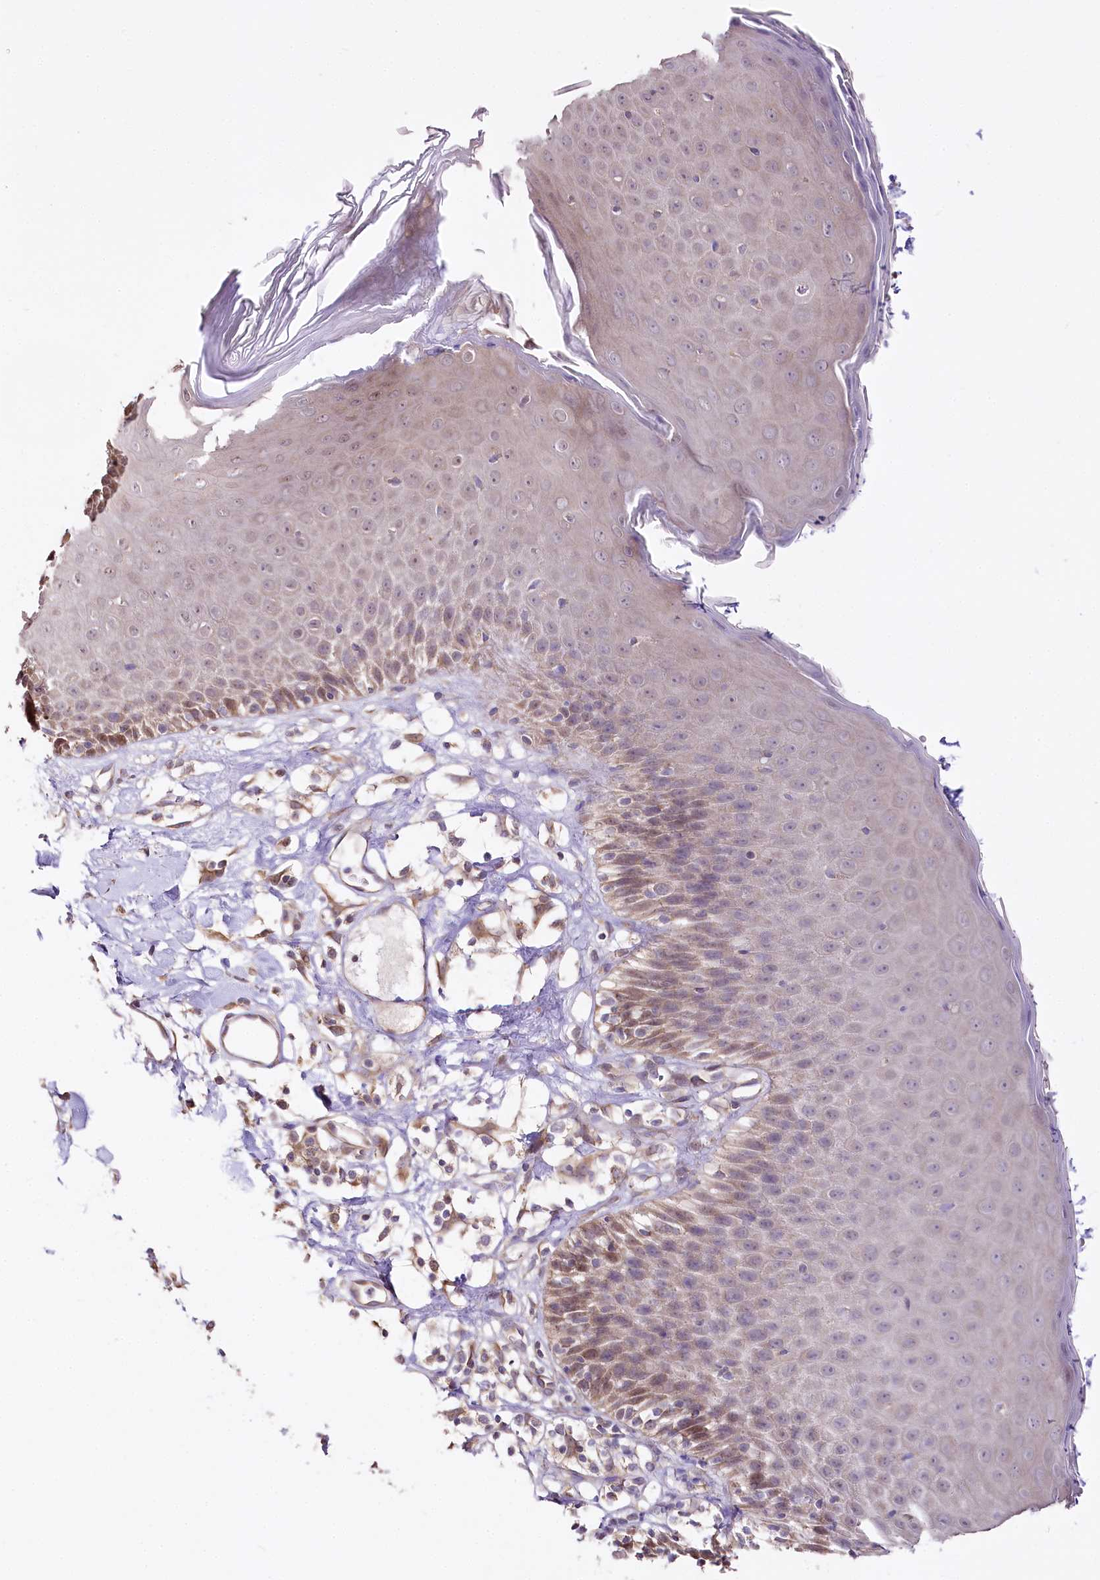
{"staining": {"intensity": "moderate", "quantity": "25%-75%", "location": "cytoplasmic/membranous"}, "tissue": "skin", "cell_type": "Epidermal cells", "image_type": "normal", "snomed": [{"axis": "morphology", "description": "Normal tissue, NOS"}, {"axis": "topography", "description": "Vulva"}], "caption": "The micrograph exhibits immunohistochemical staining of benign skin. There is moderate cytoplasmic/membranous staining is appreciated in approximately 25%-75% of epidermal cells.", "gene": "ZNF226", "patient": {"sex": "female", "age": 68}}